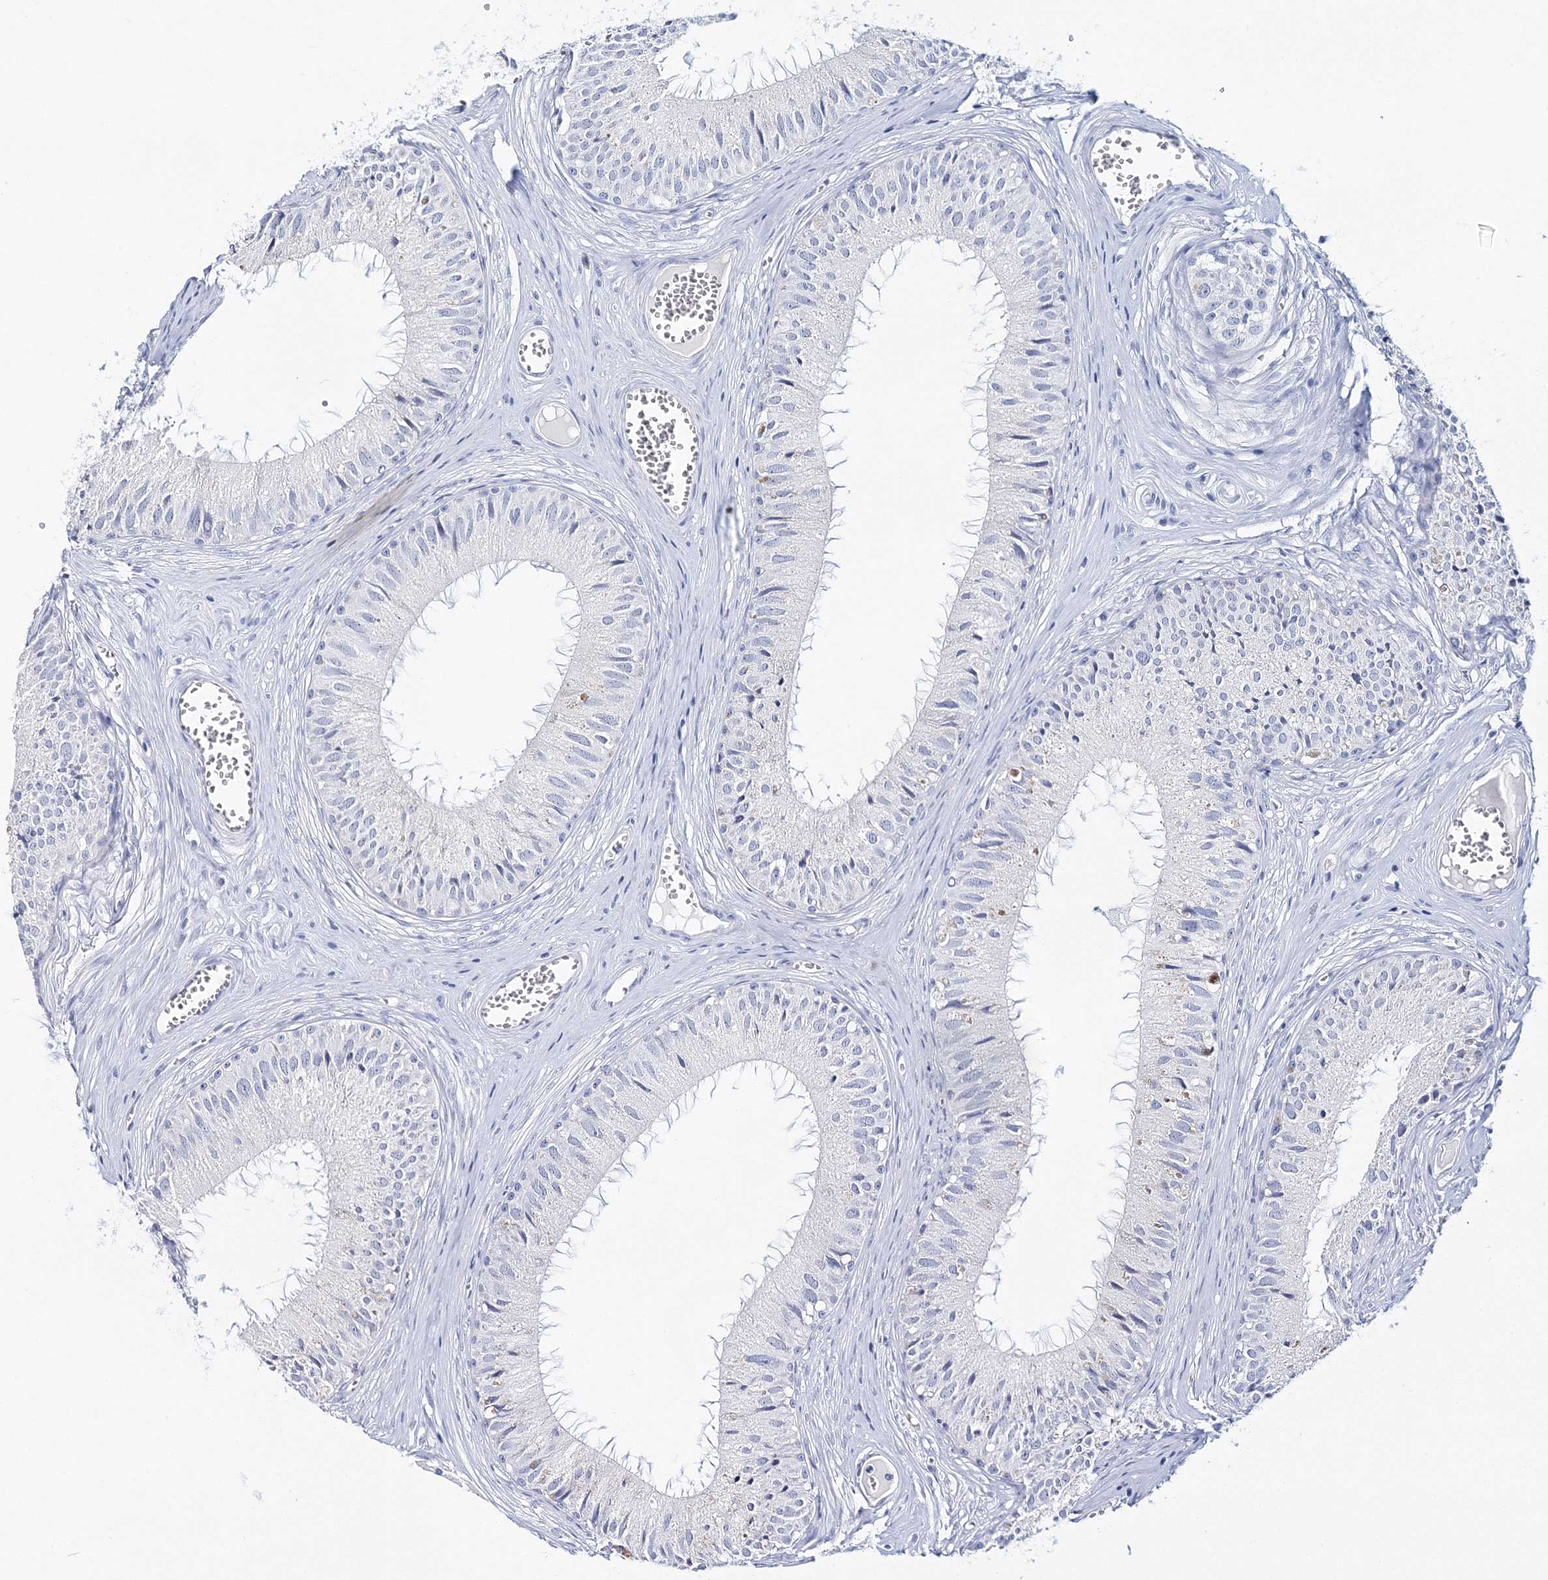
{"staining": {"intensity": "negative", "quantity": "none", "location": "none"}, "tissue": "epididymis", "cell_type": "Glandular cells", "image_type": "normal", "snomed": [{"axis": "morphology", "description": "Normal tissue, NOS"}, {"axis": "topography", "description": "Epididymis"}], "caption": "DAB immunohistochemical staining of normal epididymis shows no significant positivity in glandular cells. (DAB immunohistochemistry (IHC) visualized using brightfield microscopy, high magnification).", "gene": "MYOZ2", "patient": {"sex": "male", "age": 36}}